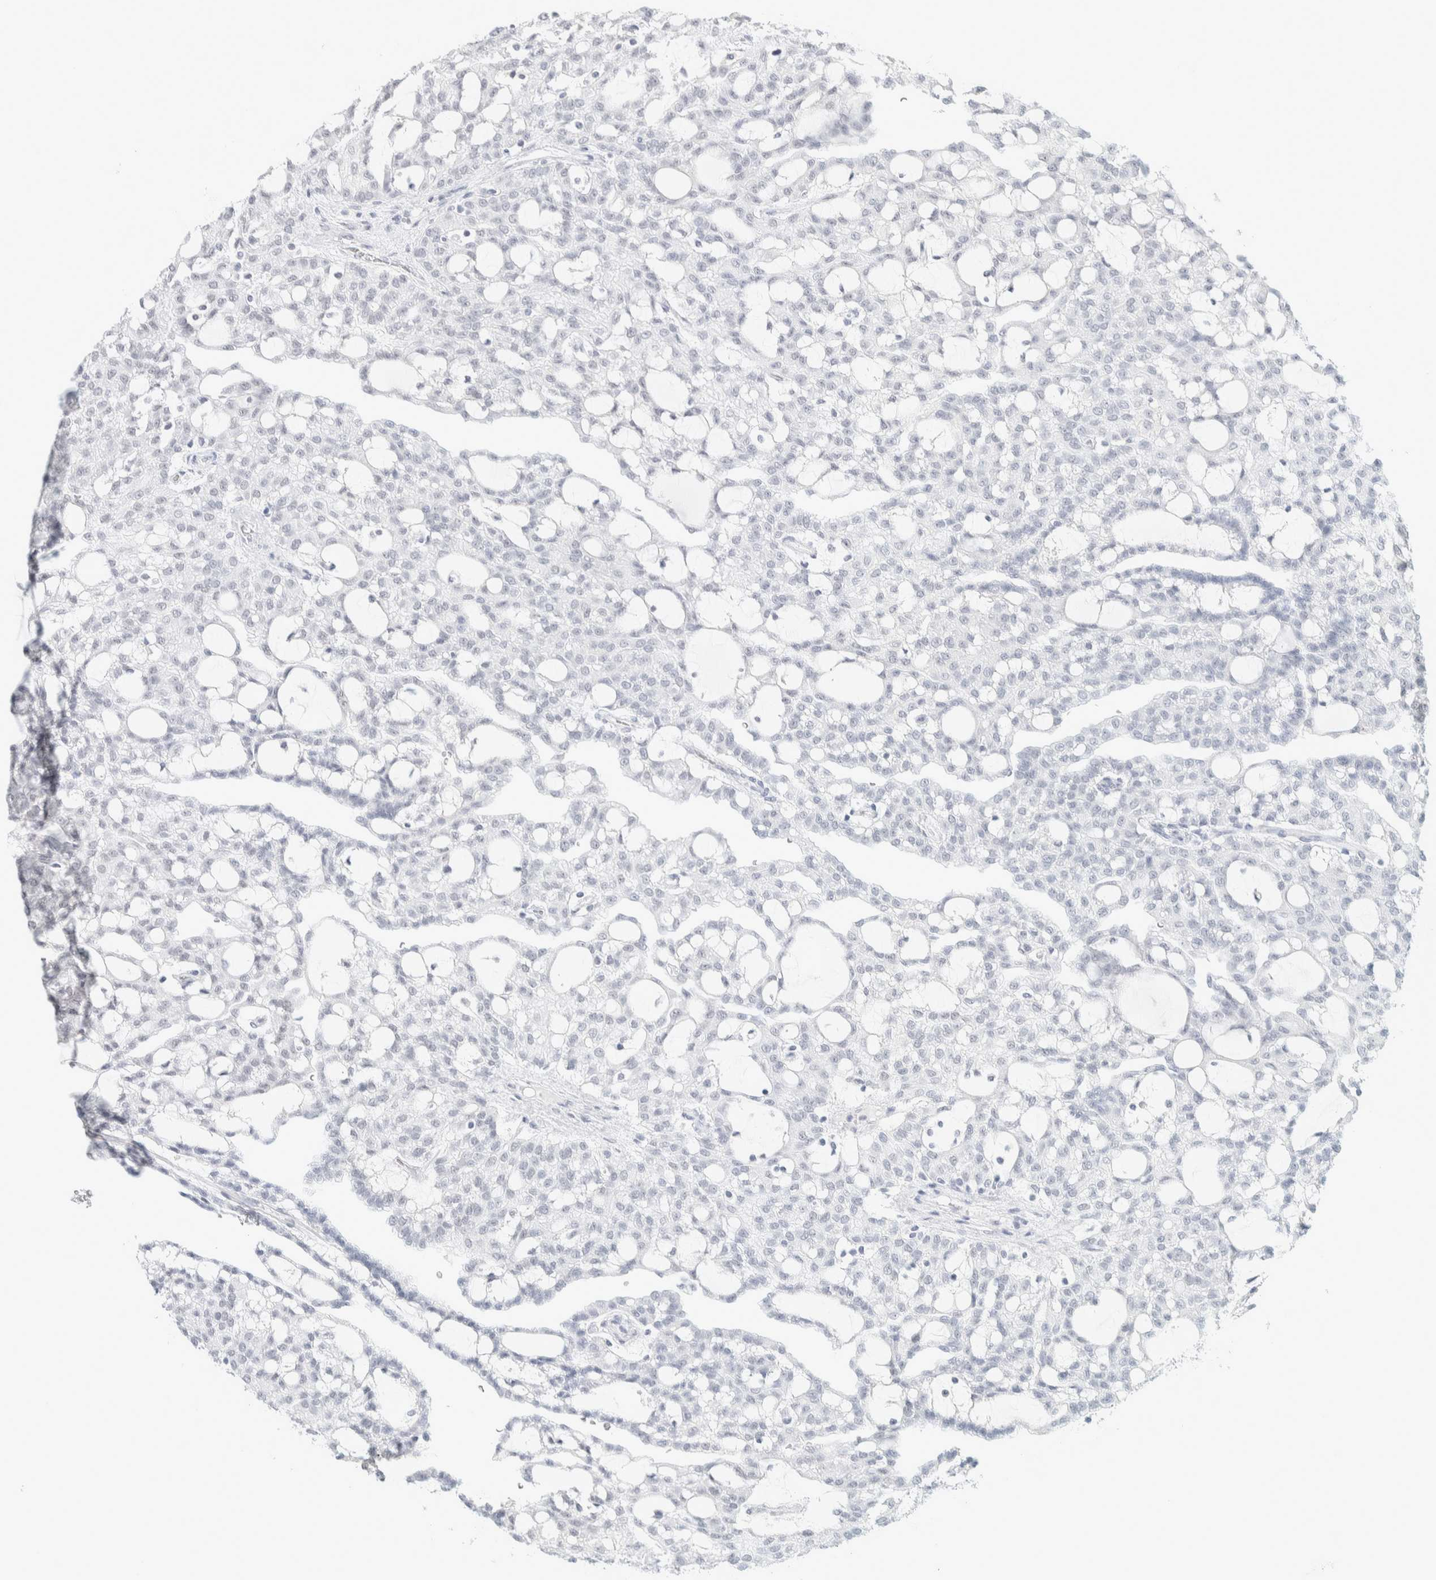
{"staining": {"intensity": "negative", "quantity": "none", "location": "none"}, "tissue": "renal cancer", "cell_type": "Tumor cells", "image_type": "cancer", "snomed": [{"axis": "morphology", "description": "Adenocarcinoma, NOS"}, {"axis": "topography", "description": "Kidney"}], "caption": "Human renal cancer (adenocarcinoma) stained for a protein using IHC reveals no staining in tumor cells.", "gene": "CDH17", "patient": {"sex": "male", "age": 63}}